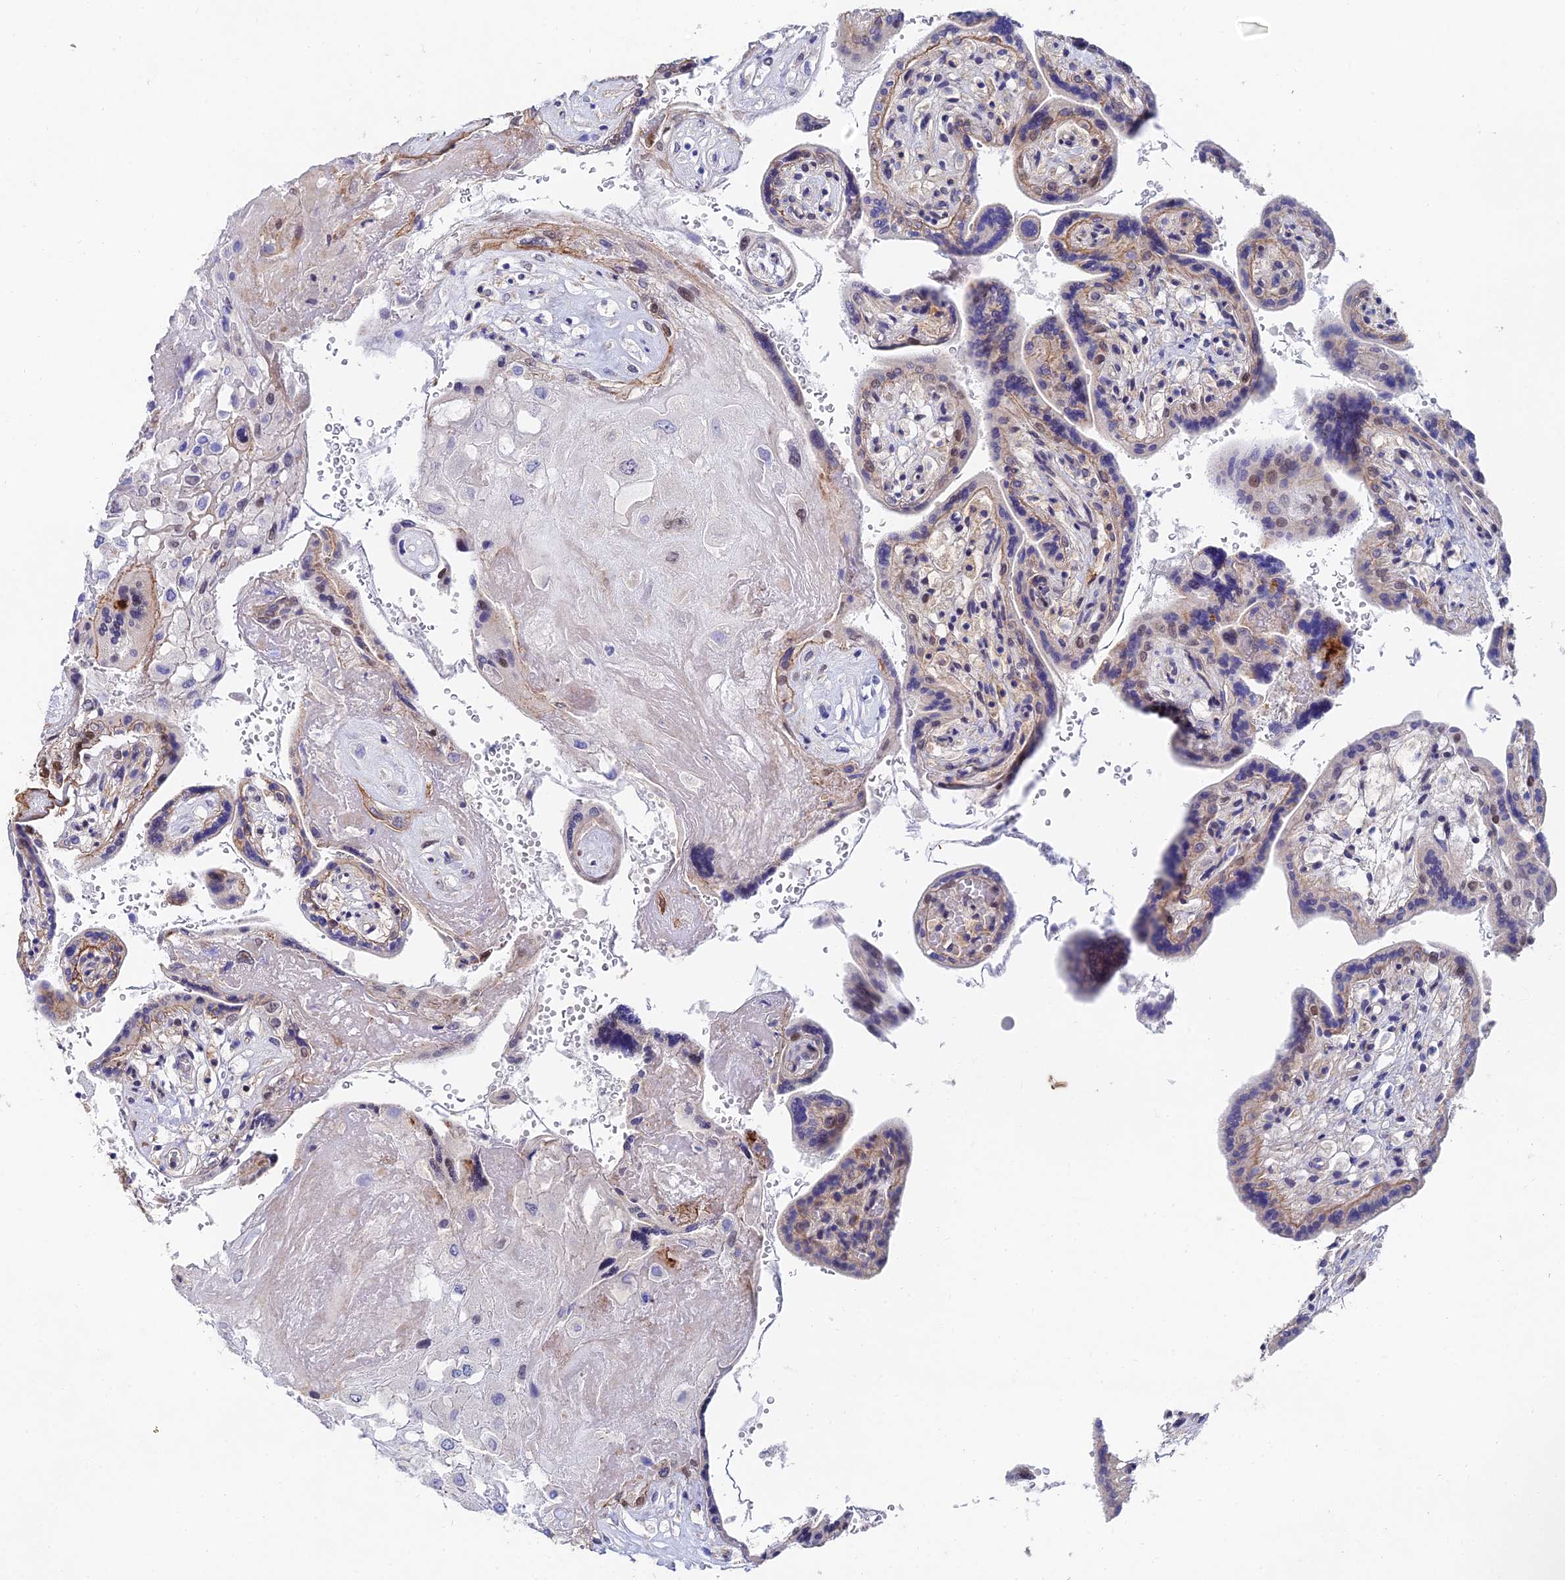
{"staining": {"intensity": "negative", "quantity": "none", "location": "none"}, "tissue": "placenta", "cell_type": "Decidual cells", "image_type": "normal", "snomed": [{"axis": "morphology", "description": "Normal tissue, NOS"}, {"axis": "topography", "description": "Placenta"}], "caption": "The IHC photomicrograph has no significant expression in decidual cells of placenta. (DAB (3,3'-diaminobenzidine) immunohistochemistry visualized using brightfield microscopy, high magnification).", "gene": "TRIM24", "patient": {"sex": "female", "age": 37}}